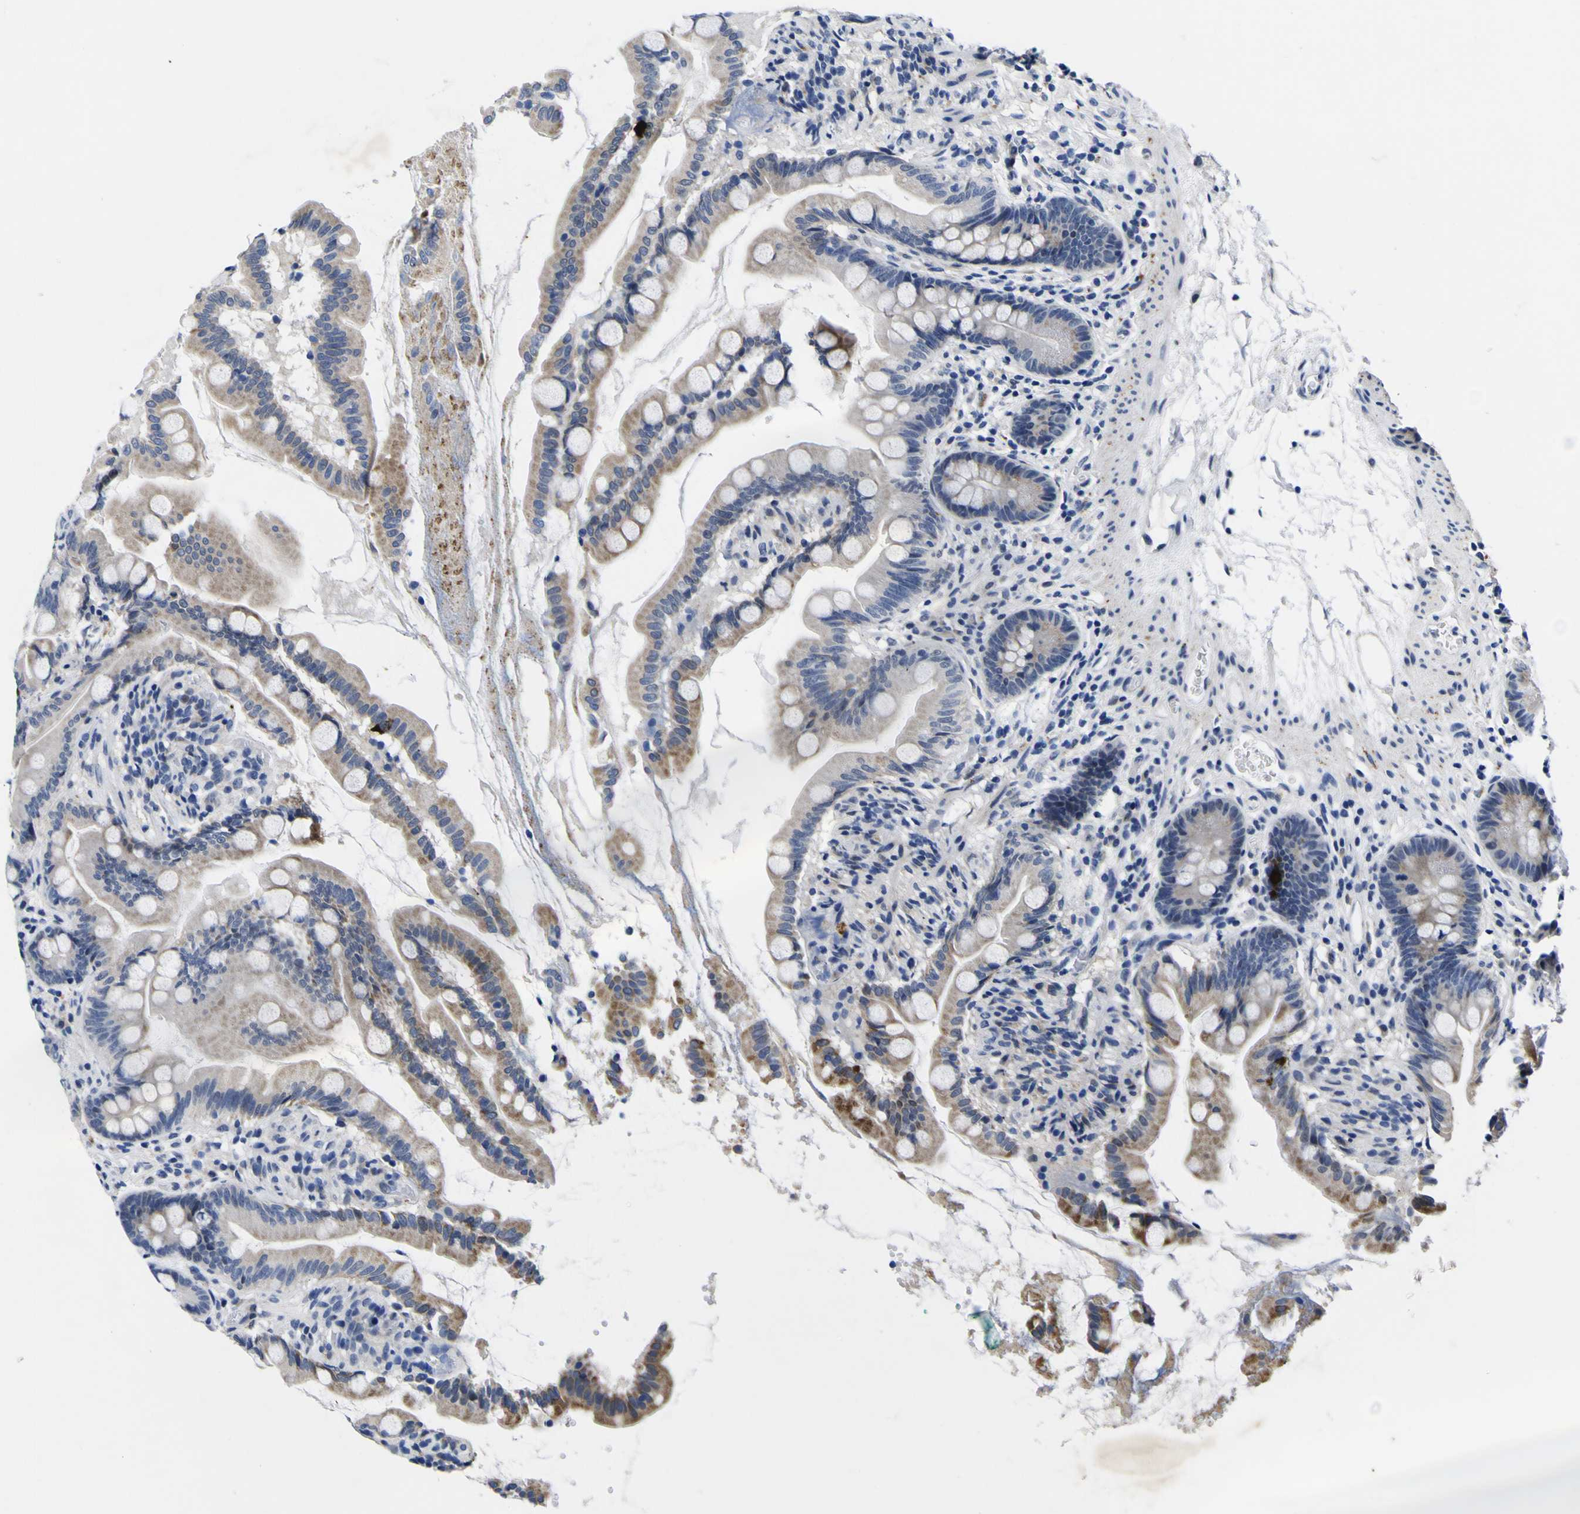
{"staining": {"intensity": "weak", "quantity": "25%-75%", "location": "cytoplasmic/membranous"}, "tissue": "small intestine", "cell_type": "Glandular cells", "image_type": "normal", "snomed": [{"axis": "morphology", "description": "Normal tissue, NOS"}, {"axis": "topography", "description": "Small intestine"}], "caption": "A high-resolution image shows IHC staining of normal small intestine, which displays weak cytoplasmic/membranous expression in approximately 25%-75% of glandular cells. Using DAB (3,3'-diaminobenzidine) (brown) and hematoxylin (blue) stains, captured at high magnification using brightfield microscopy.", "gene": "IGFLR1", "patient": {"sex": "female", "age": 56}}